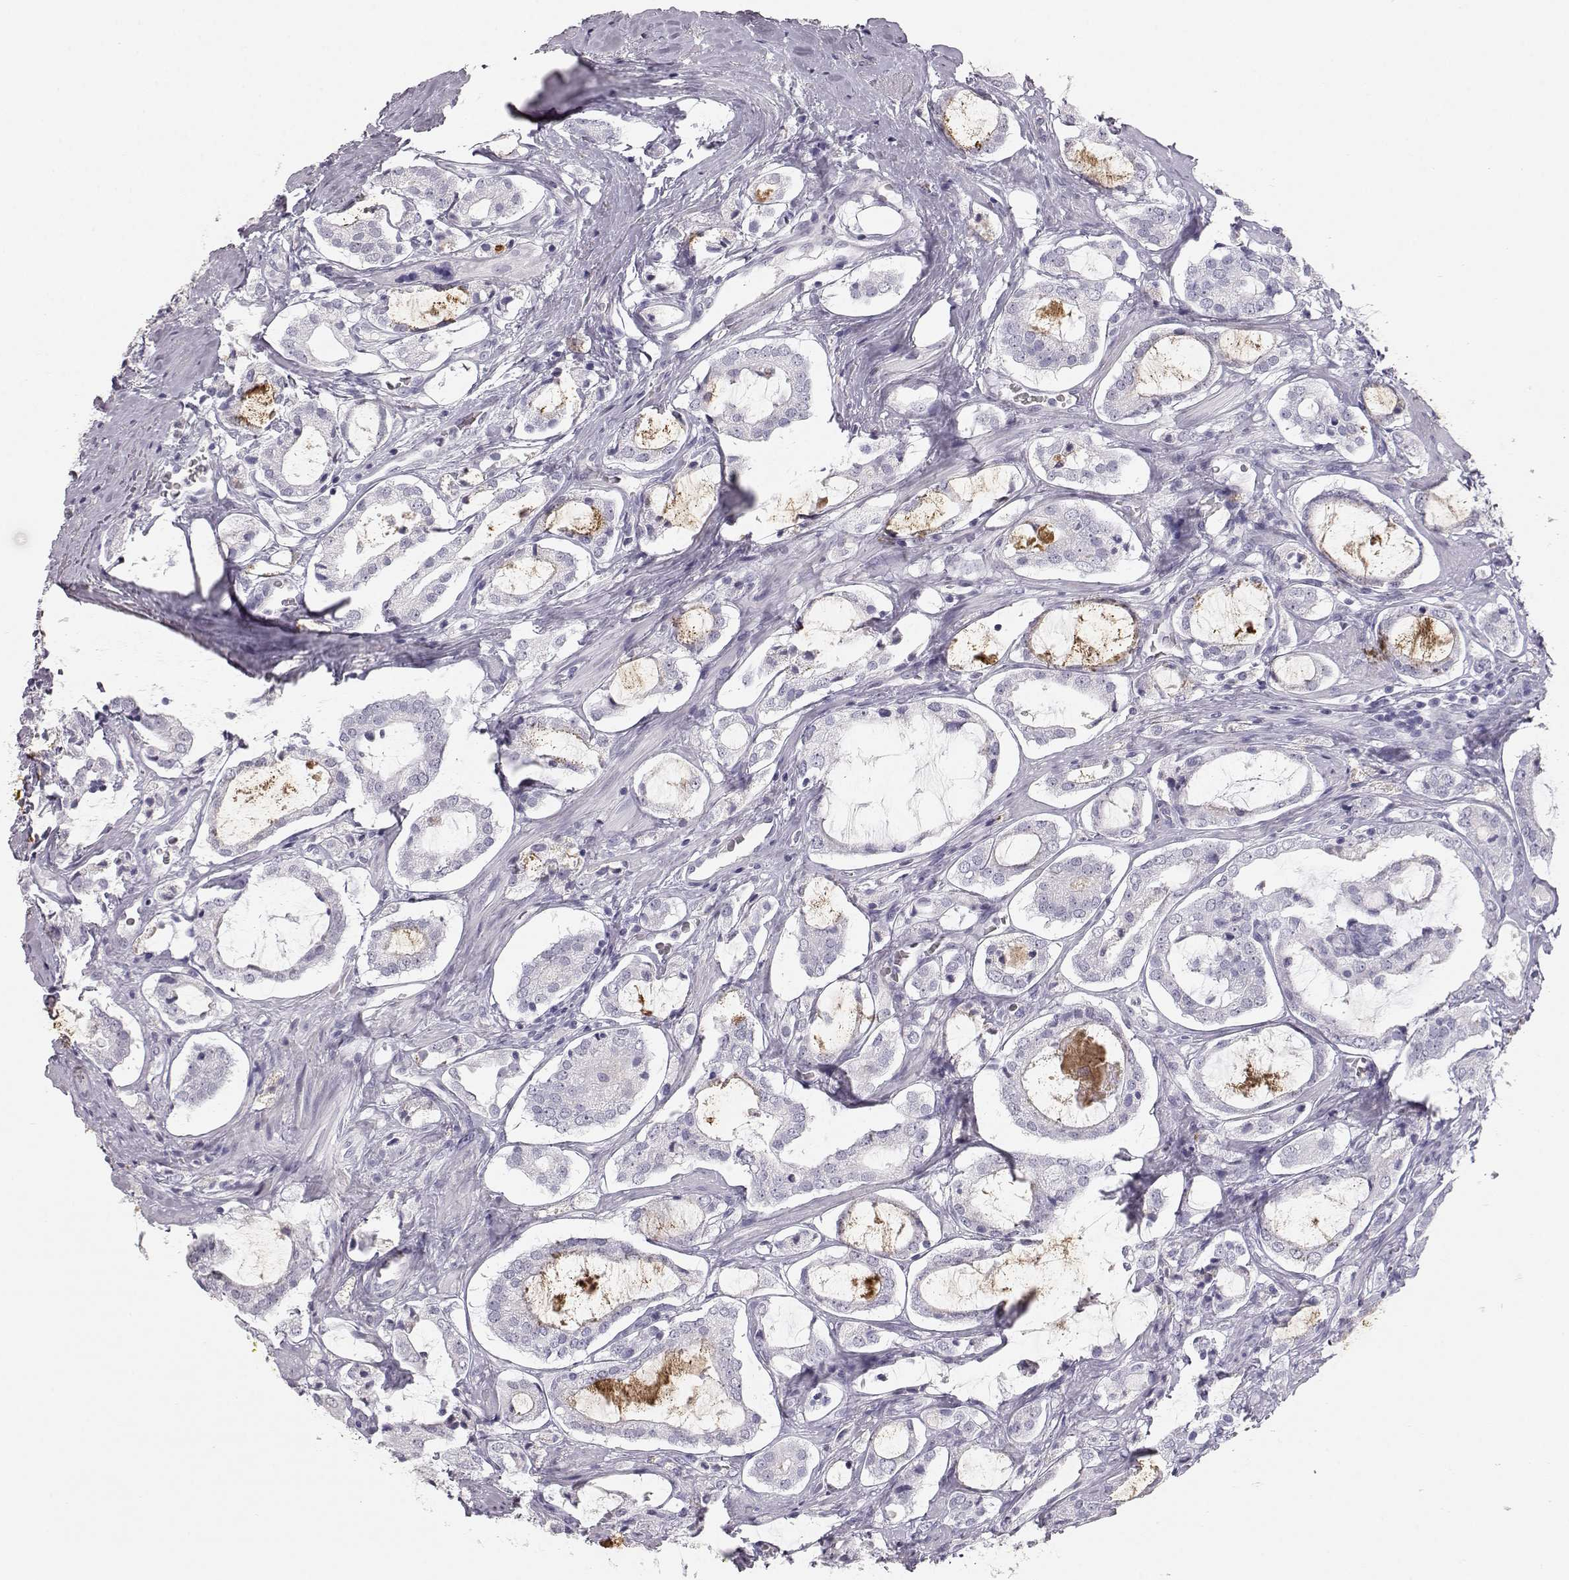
{"staining": {"intensity": "negative", "quantity": "none", "location": "none"}, "tissue": "prostate cancer", "cell_type": "Tumor cells", "image_type": "cancer", "snomed": [{"axis": "morphology", "description": "Adenocarcinoma, NOS"}, {"axis": "topography", "description": "Prostate"}], "caption": "Immunohistochemistry of human adenocarcinoma (prostate) reveals no staining in tumor cells. Brightfield microscopy of immunohistochemistry (IHC) stained with DAB (brown) and hematoxylin (blue), captured at high magnification.", "gene": "KRTAP16-1", "patient": {"sex": "male", "age": 66}}